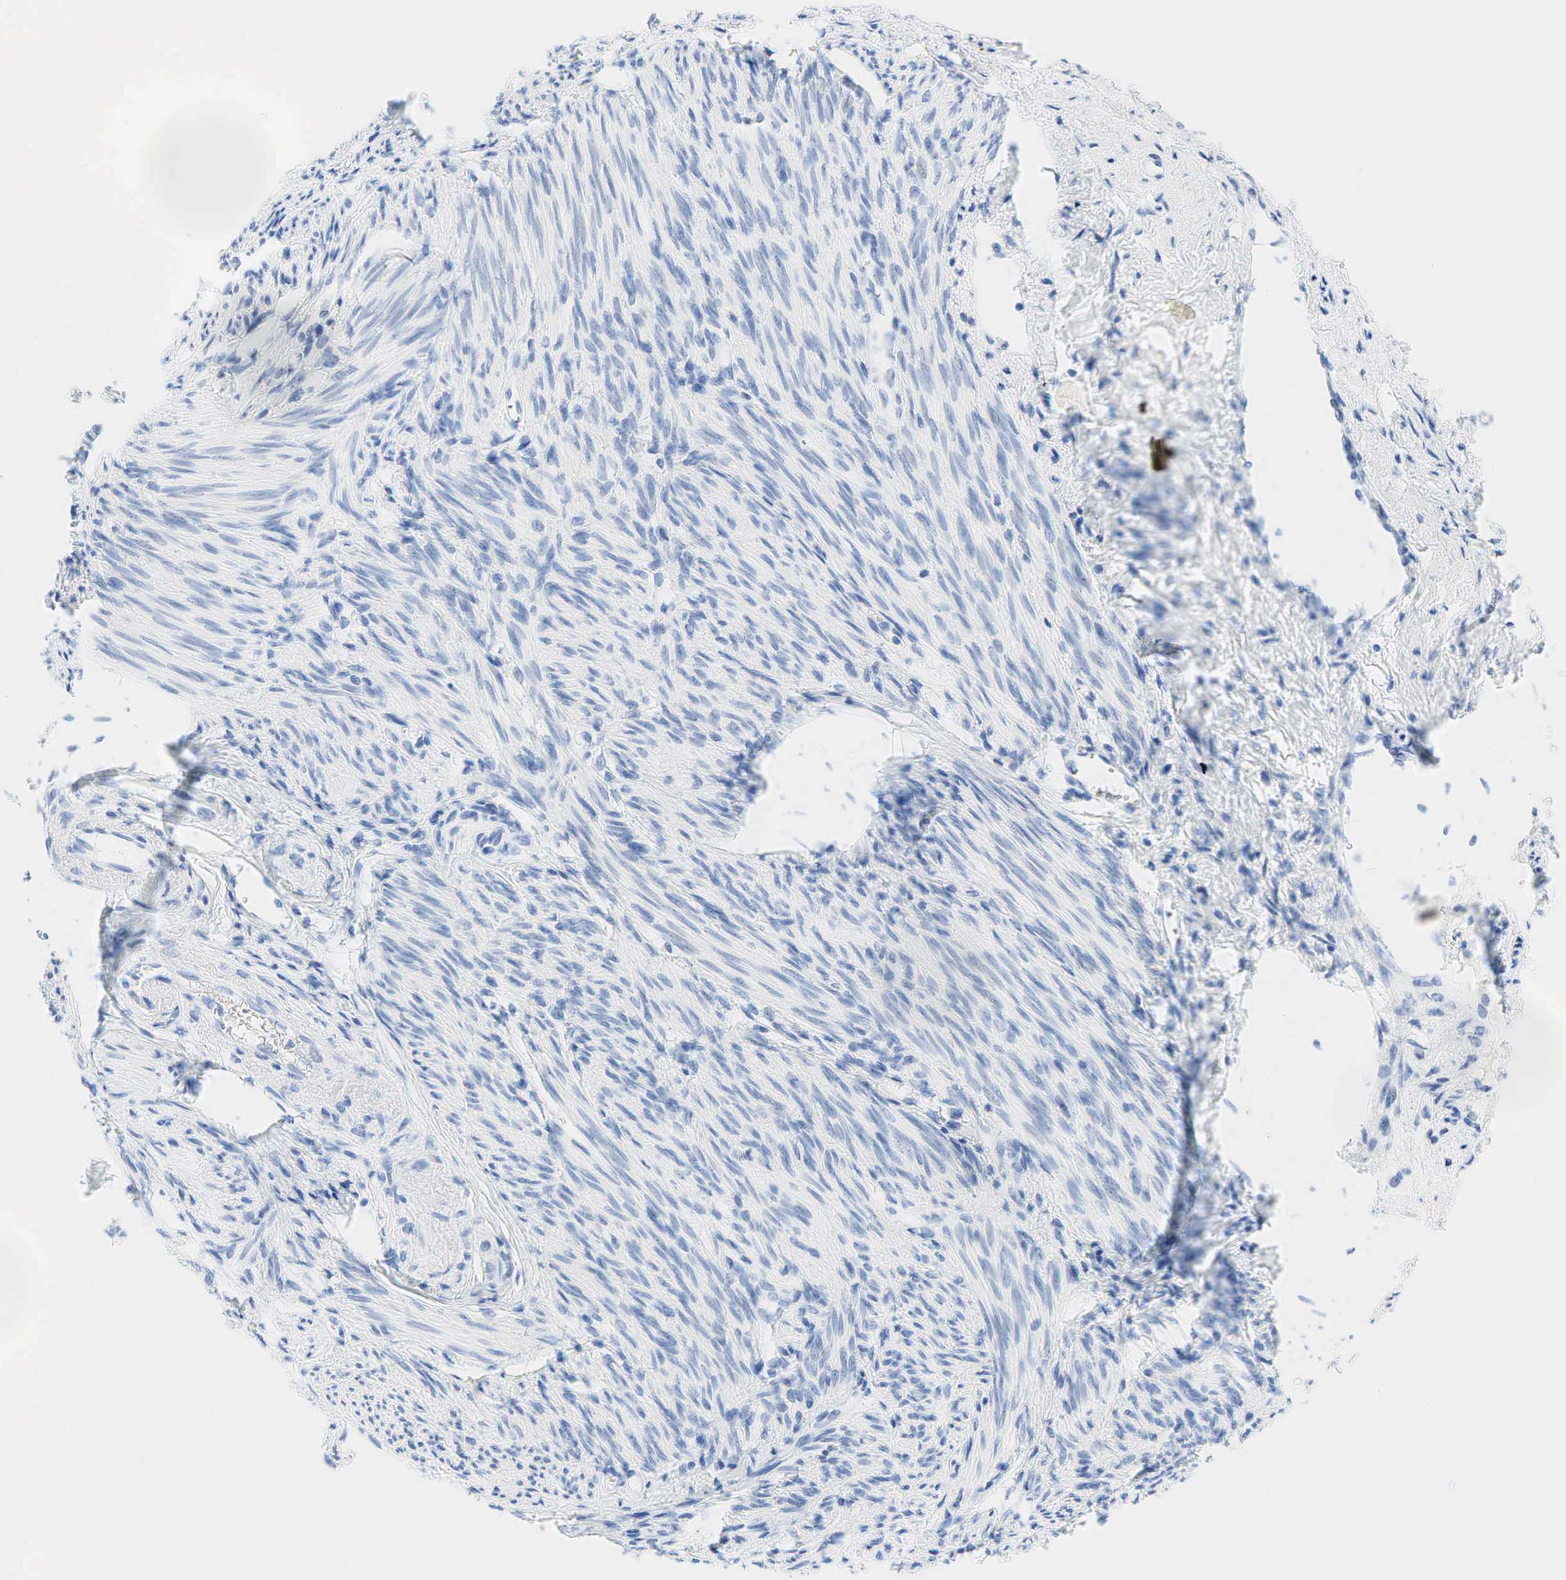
{"staining": {"intensity": "negative", "quantity": "none", "location": "none"}, "tissue": "endometrial cancer", "cell_type": "Tumor cells", "image_type": "cancer", "snomed": [{"axis": "morphology", "description": "Adenocarcinoma, NOS"}, {"axis": "topography", "description": "Endometrium"}], "caption": "Micrograph shows no protein positivity in tumor cells of endometrial cancer tissue.", "gene": "INHA", "patient": {"sex": "female", "age": 76}}